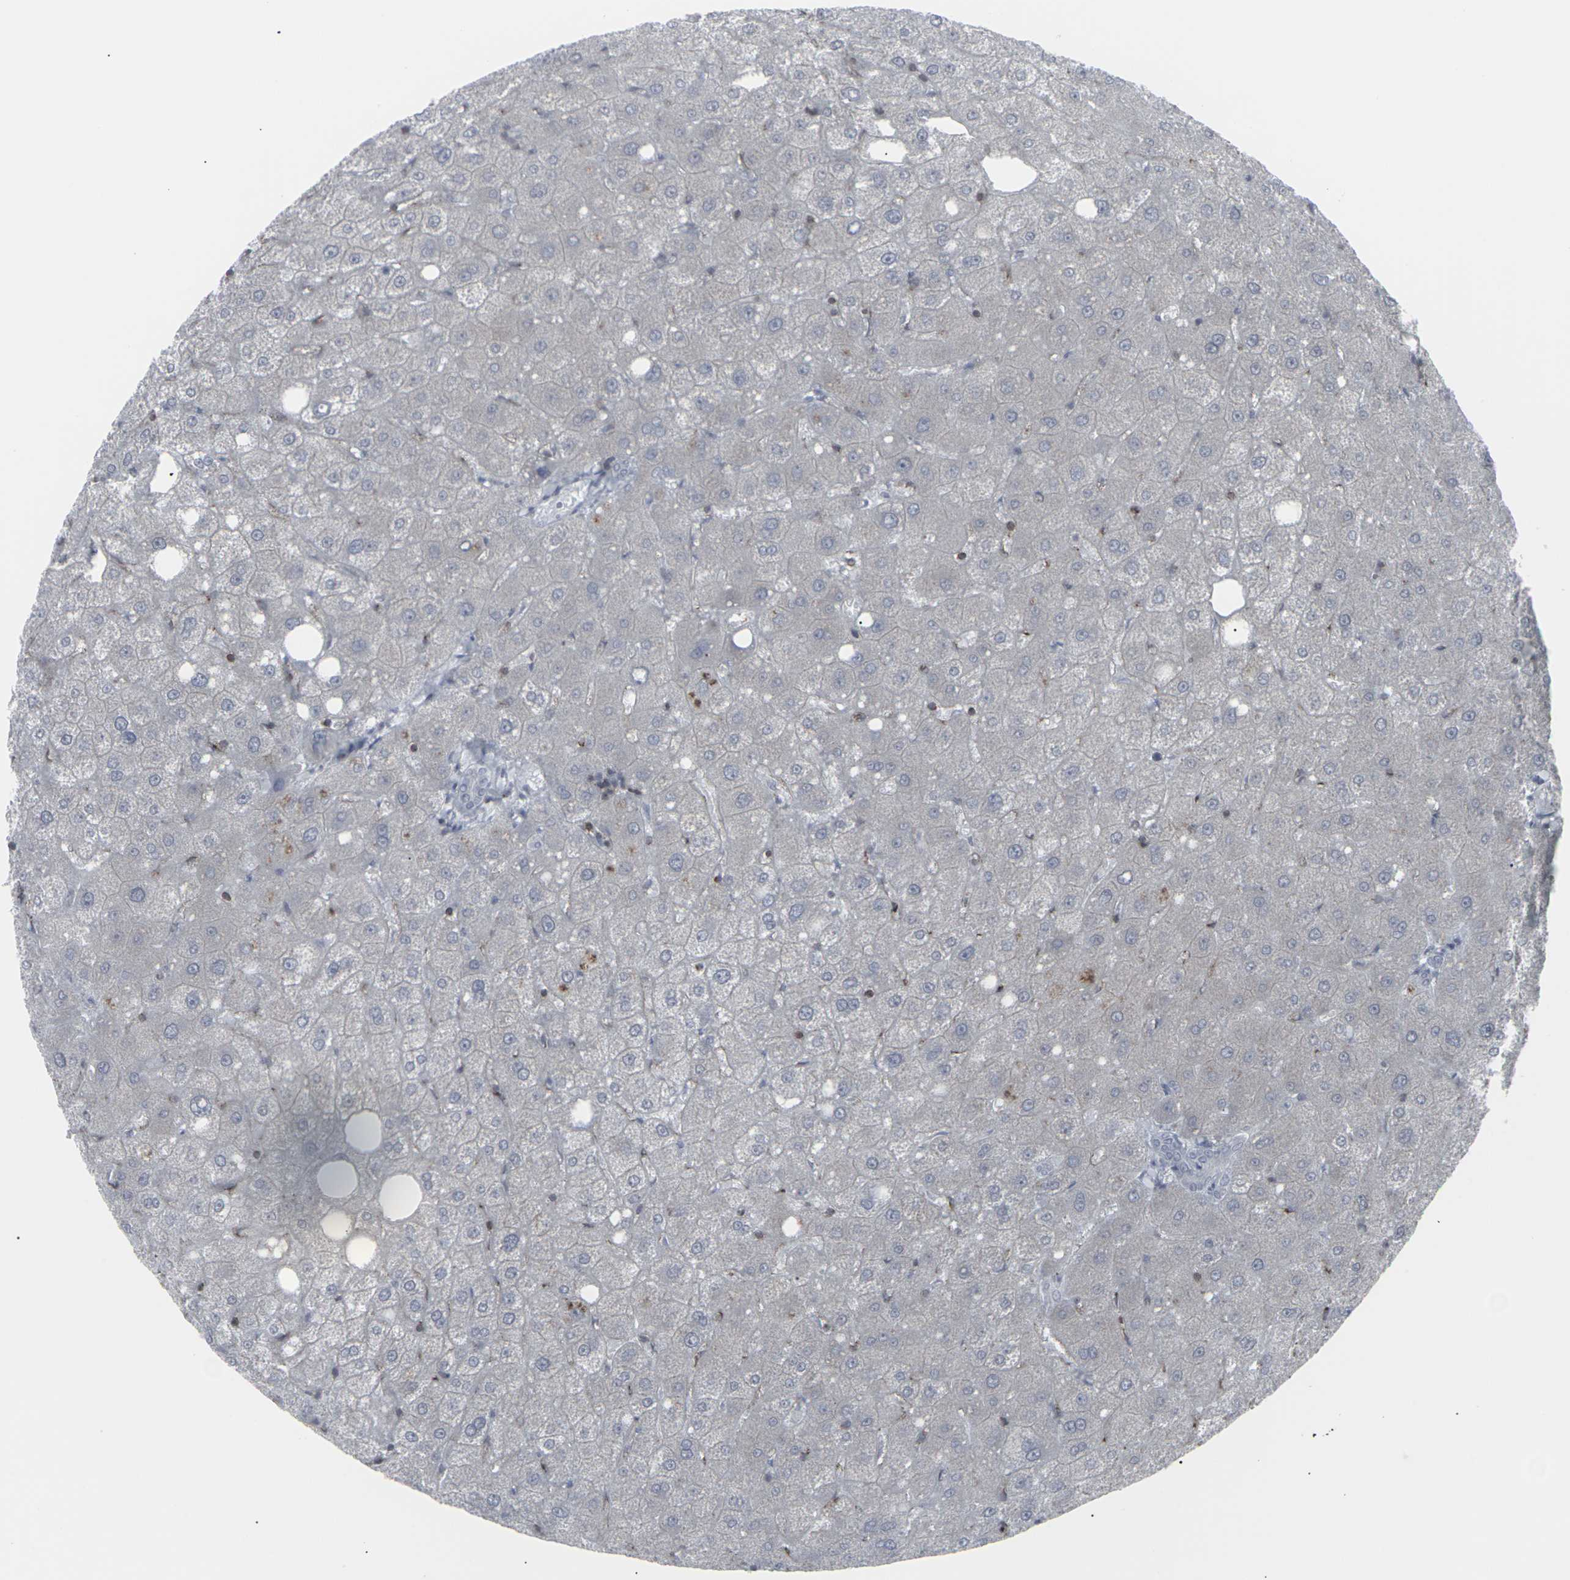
{"staining": {"intensity": "negative", "quantity": "none", "location": "none"}, "tissue": "liver", "cell_type": "Cholangiocytes", "image_type": "normal", "snomed": [{"axis": "morphology", "description": "Normal tissue, NOS"}, {"axis": "topography", "description": "Liver"}], "caption": "This is an immunohistochemistry (IHC) image of normal liver. There is no expression in cholangiocytes.", "gene": "APOBEC2", "patient": {"sex": "male", "age": 73}}